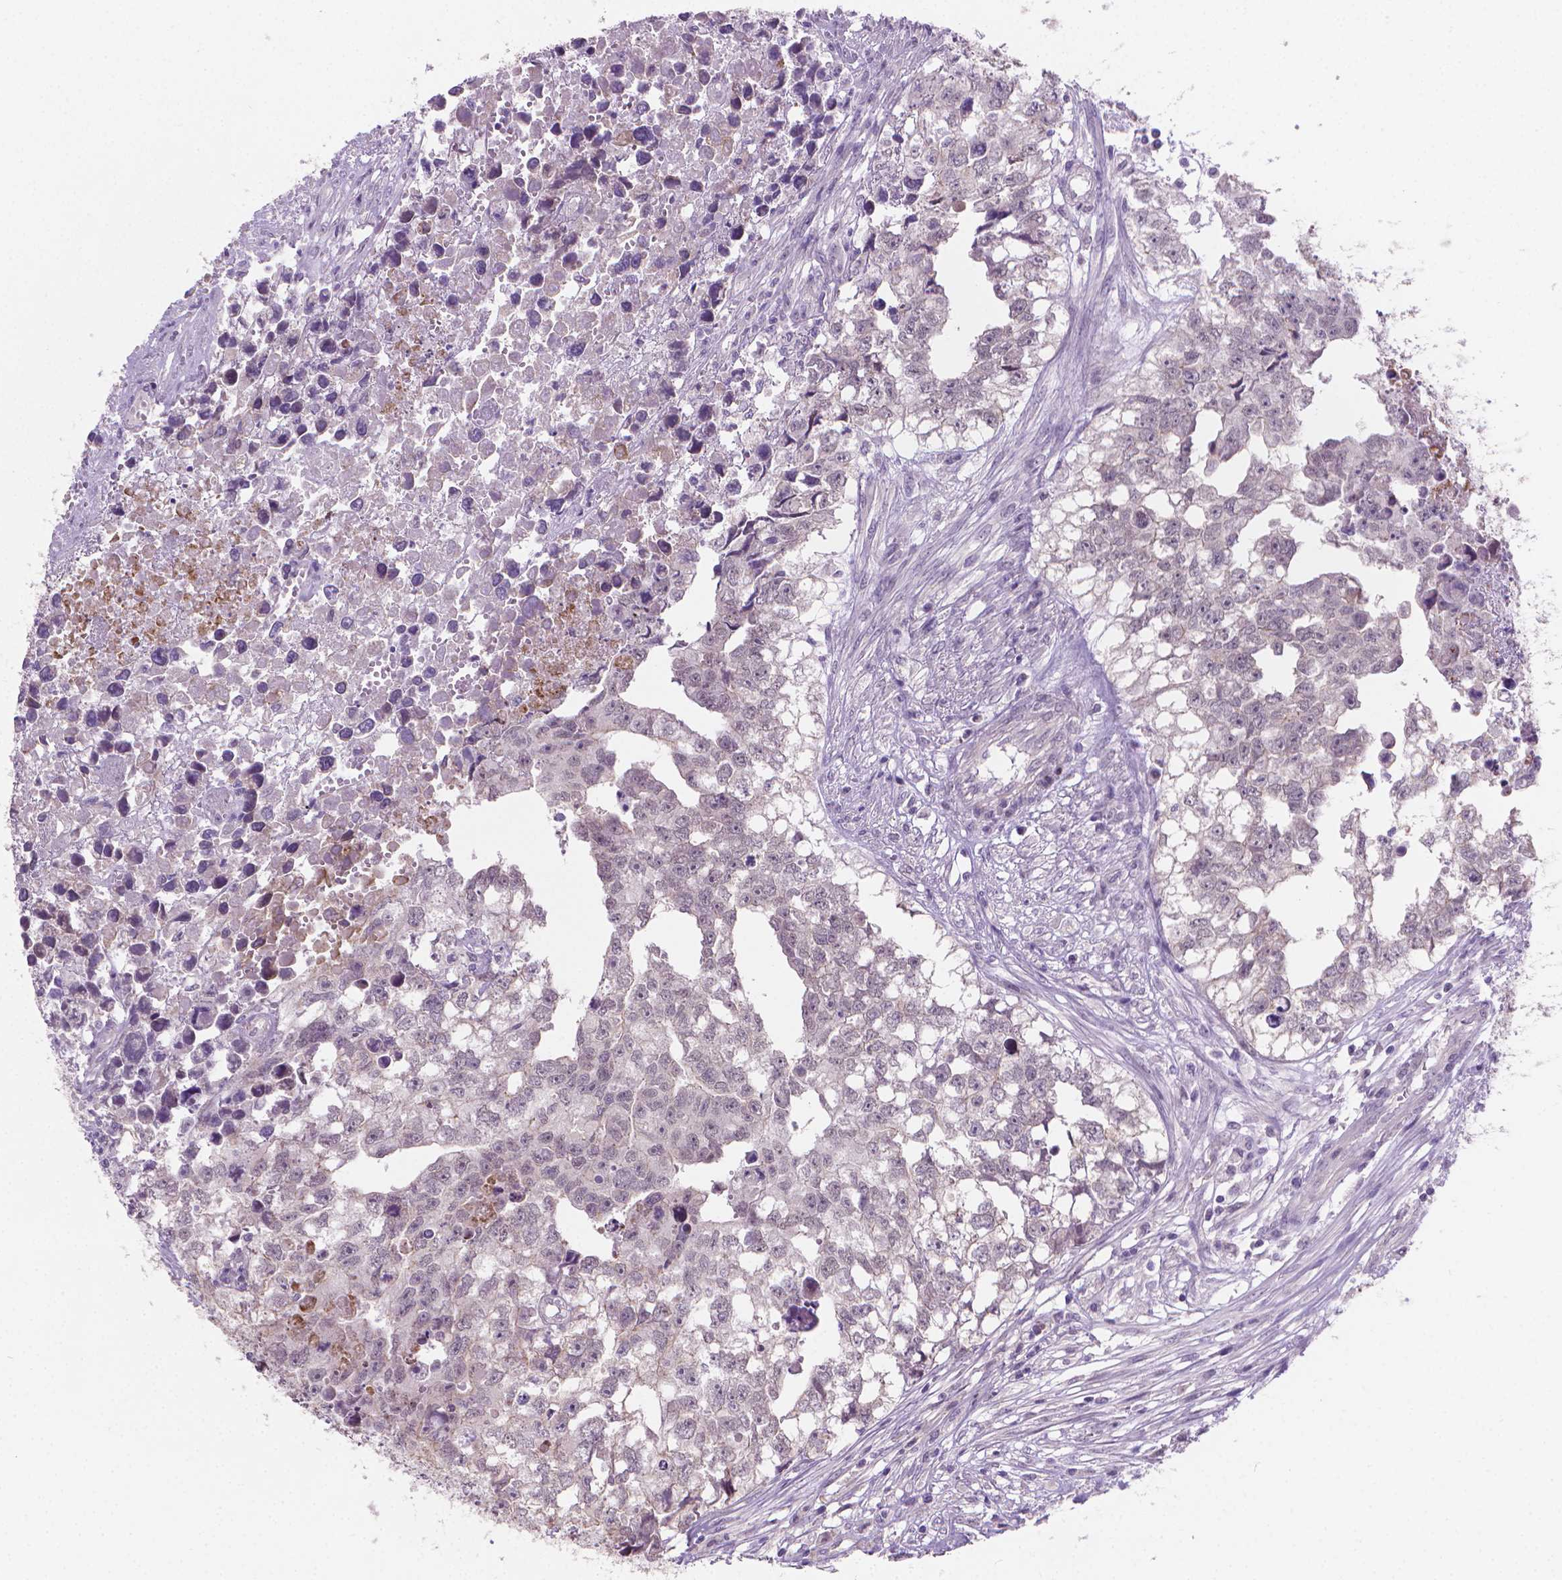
{"staining": {"intensity": "negative", "quantity": "none", "location": "none"}, "tissue": "testis cancer", "cell_type": "Tumor cells", "image_type": "cancer", "snomed": [{"axis": "morphology", "description": "Carcinoma, Embryonal, NOS"}, {"axis": "morphology", "description": "Teratoma, malignant, NOS"}, {"axis": "topography", "description": "Testis"}], "caption": "Protein analysis of testis cancer (malignant teratoma) demonstrates no significant positivity in tumor cells. (Immunohistochemistry (ihc), brightfield microscopy, high magnification).", "gene": "GSDMA", "patient": {"sex": "male", "age": 44}}